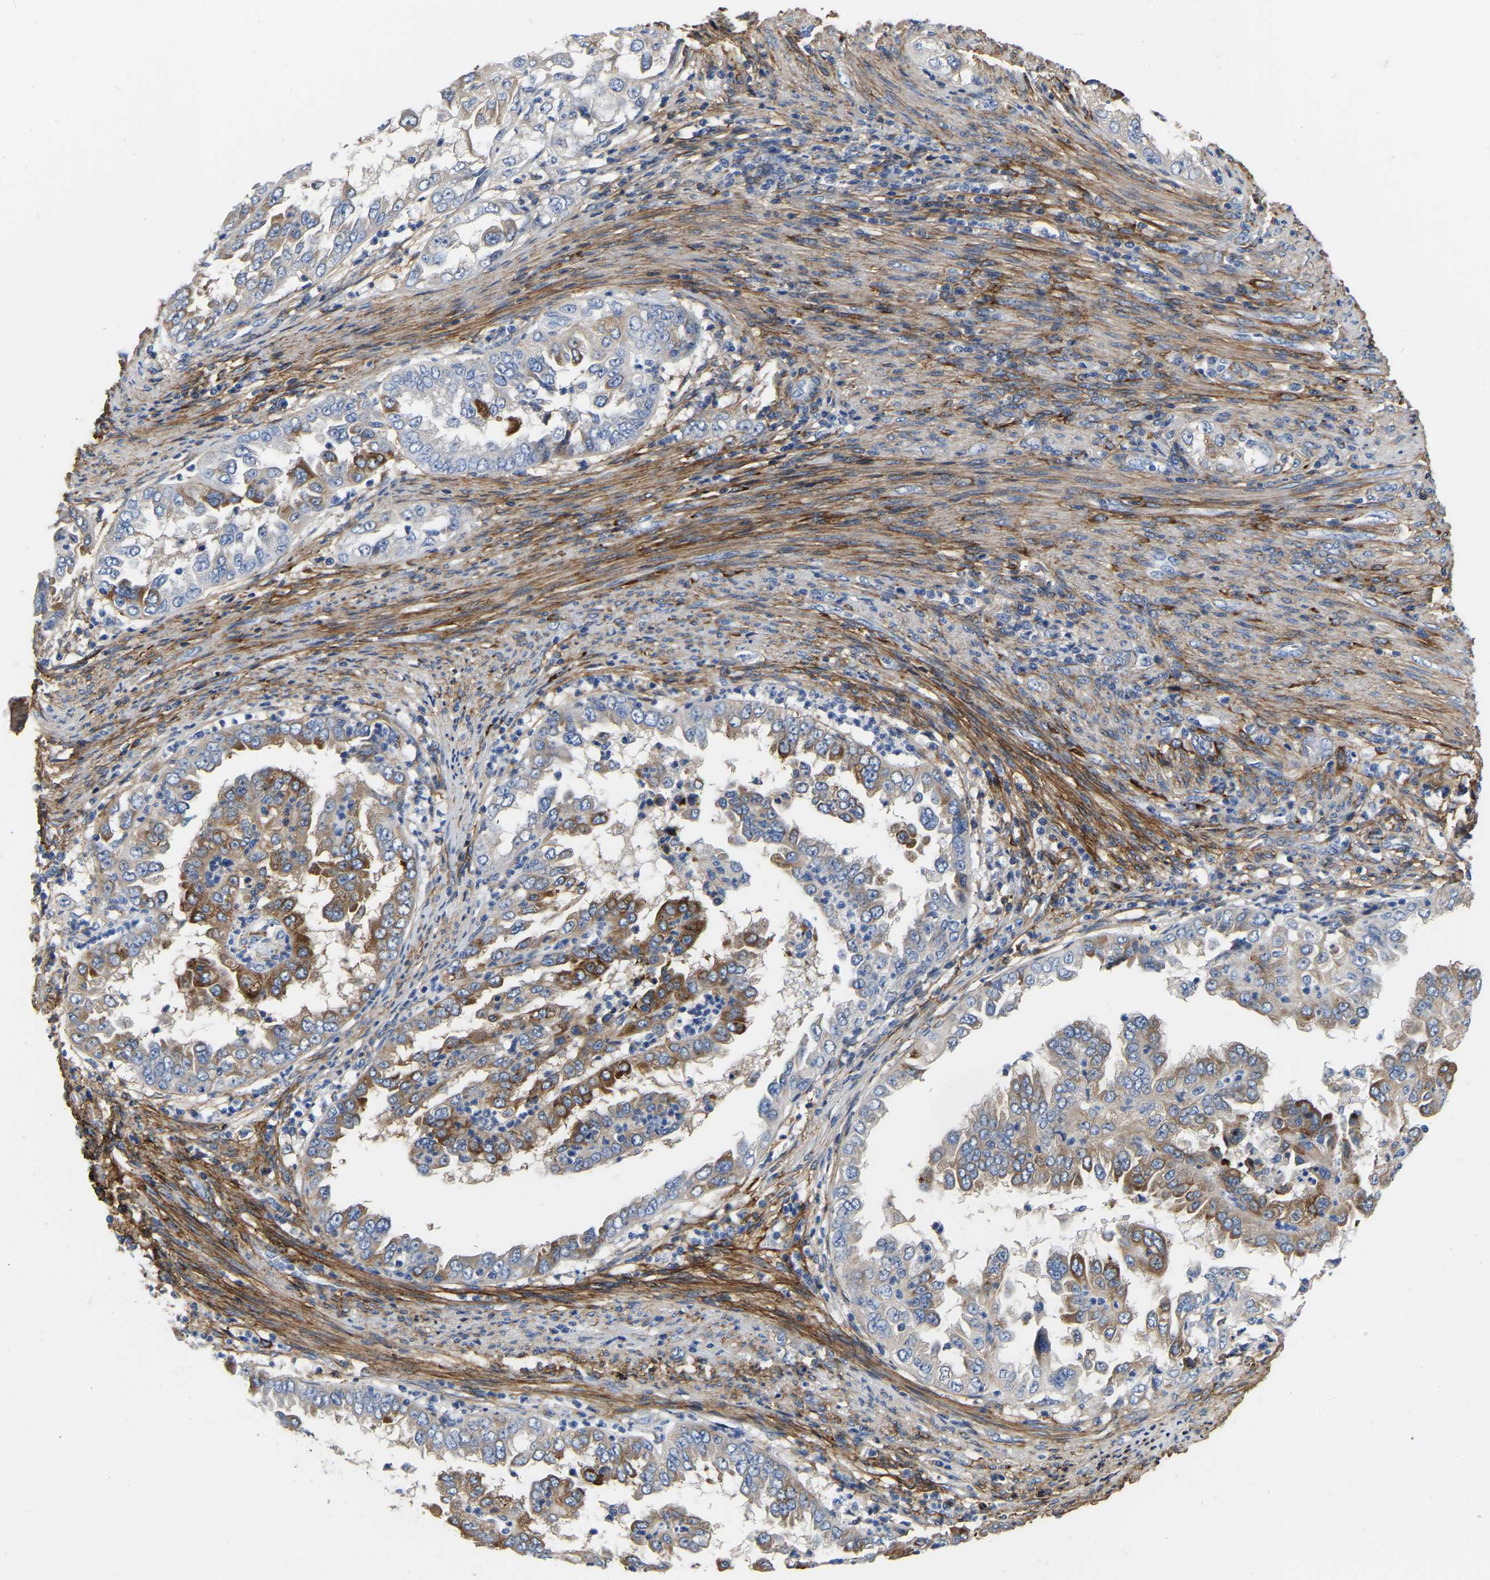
{"staining": {"intensity": "moderate", "quantity": "25%-75%", "location": "cytoplasmic/membranous"}, "tissue": "endometrial cancer", "cell_type": "Tumor cells", "image_type": "cancer", "snomed": [{"axis": "morphology", "description": "Adenocarcinoma, NOS"}, {"axis": "topography", "description": "Endometrium"}], "caption": "Moderate cytoplasmic/membranous positivity is identified in approximately 25%-75% of tumor cells in adenocarcinoma (endometrial).", "gene": "COL6A1", "patient": {"sex": "female", "age": 85}}